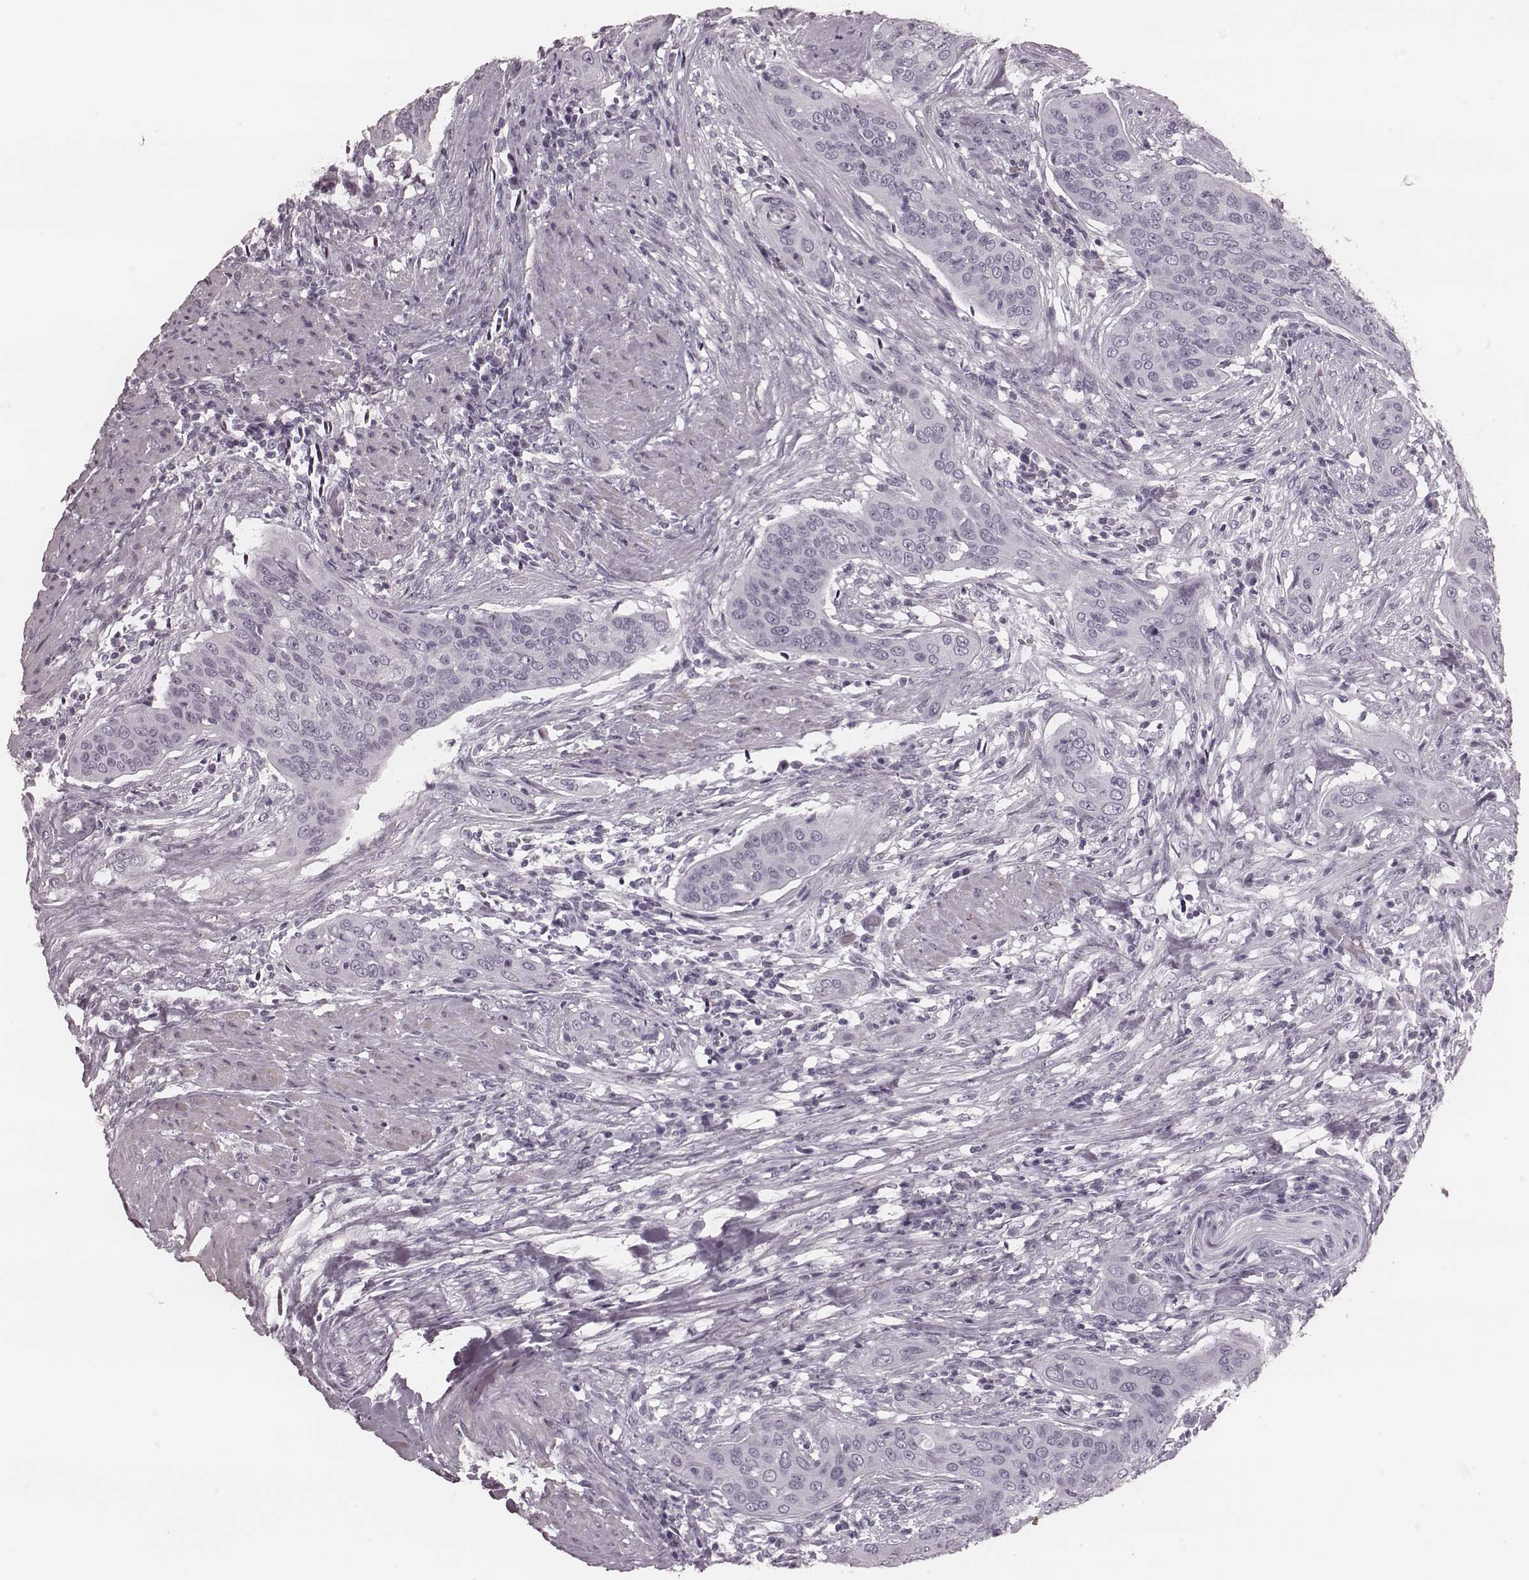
{"staining": {"intensity": "negative", "quantity": "none", "location": "none"}, "tissue": "urothelial cancer", "cell_type": "Tumor cells", "image_type": "cancer", "snomed": [{"axis": "morphology", "description": "Urothelial carcinoma, High grade"}, {"axis": "topography", "description": "Urinary bladder"}], "caption": "High-grade urothelial carcinoma was stained to show a protein in brown. There is no significant staining in tumor cells.", "gene": "KRT74", "patient": {"sex": "male", "age": 82}}